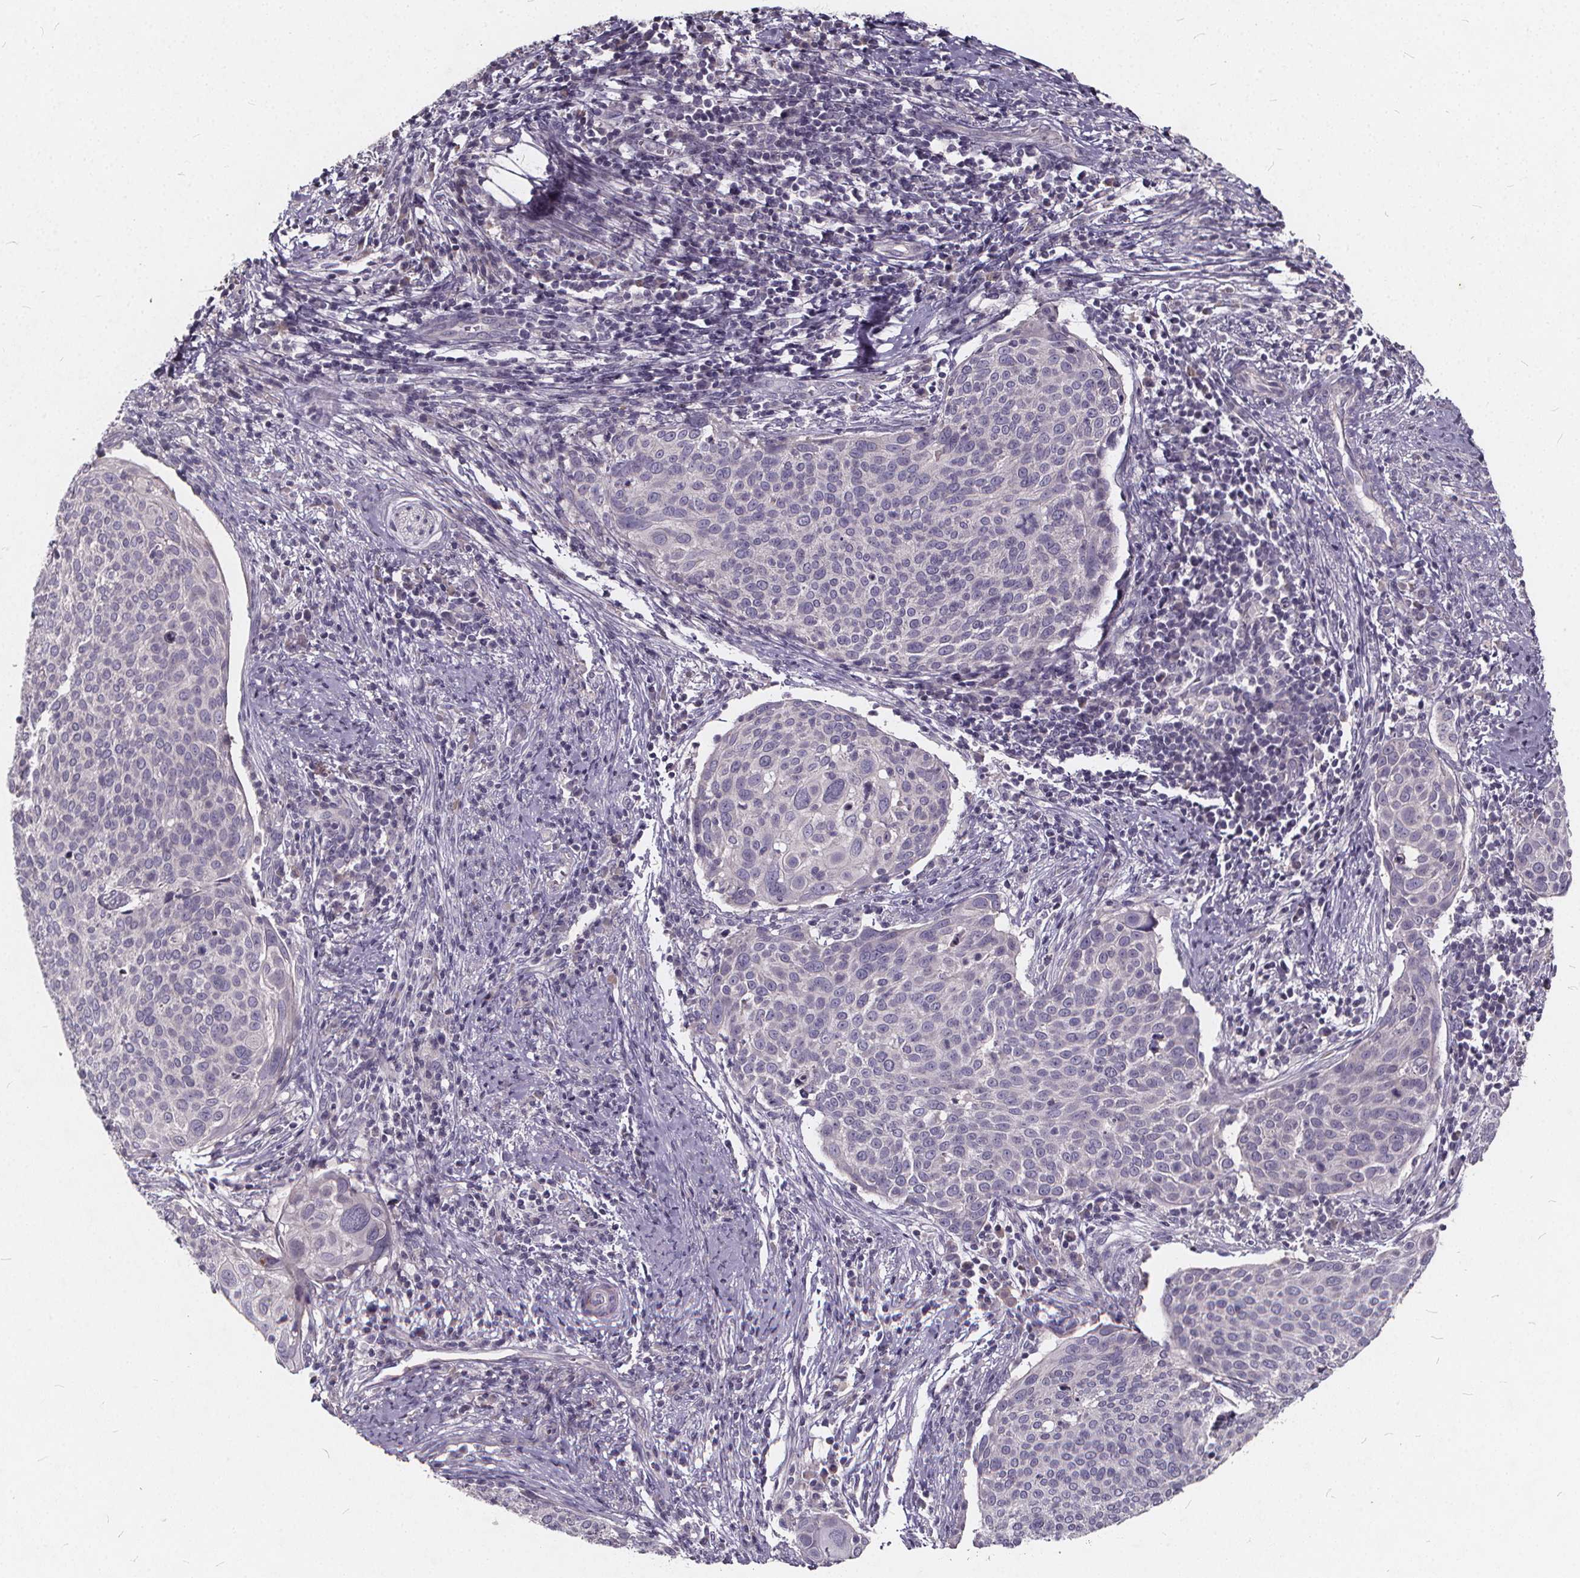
{"staining": {"intensity": "negative", "quantity": "none", "location": "none"}, "tissue": "cervical cancer", "cell_type": "Tumor cells", "image_type": "cancer", "snomed": [{"axis": "morphology", "description": "Squamous cell carcinoma, NOS"}, {"axis": "topography", "description": "Cervix"}], "caption": "Micrograph shows no protein staining in tumor cells of cervical squamous cell carcinoma tissue. (IHC, brightfield microscopy, high magnification).", "gene": "TSPAN14", "patient": {"sex": "female", "age": 39}}